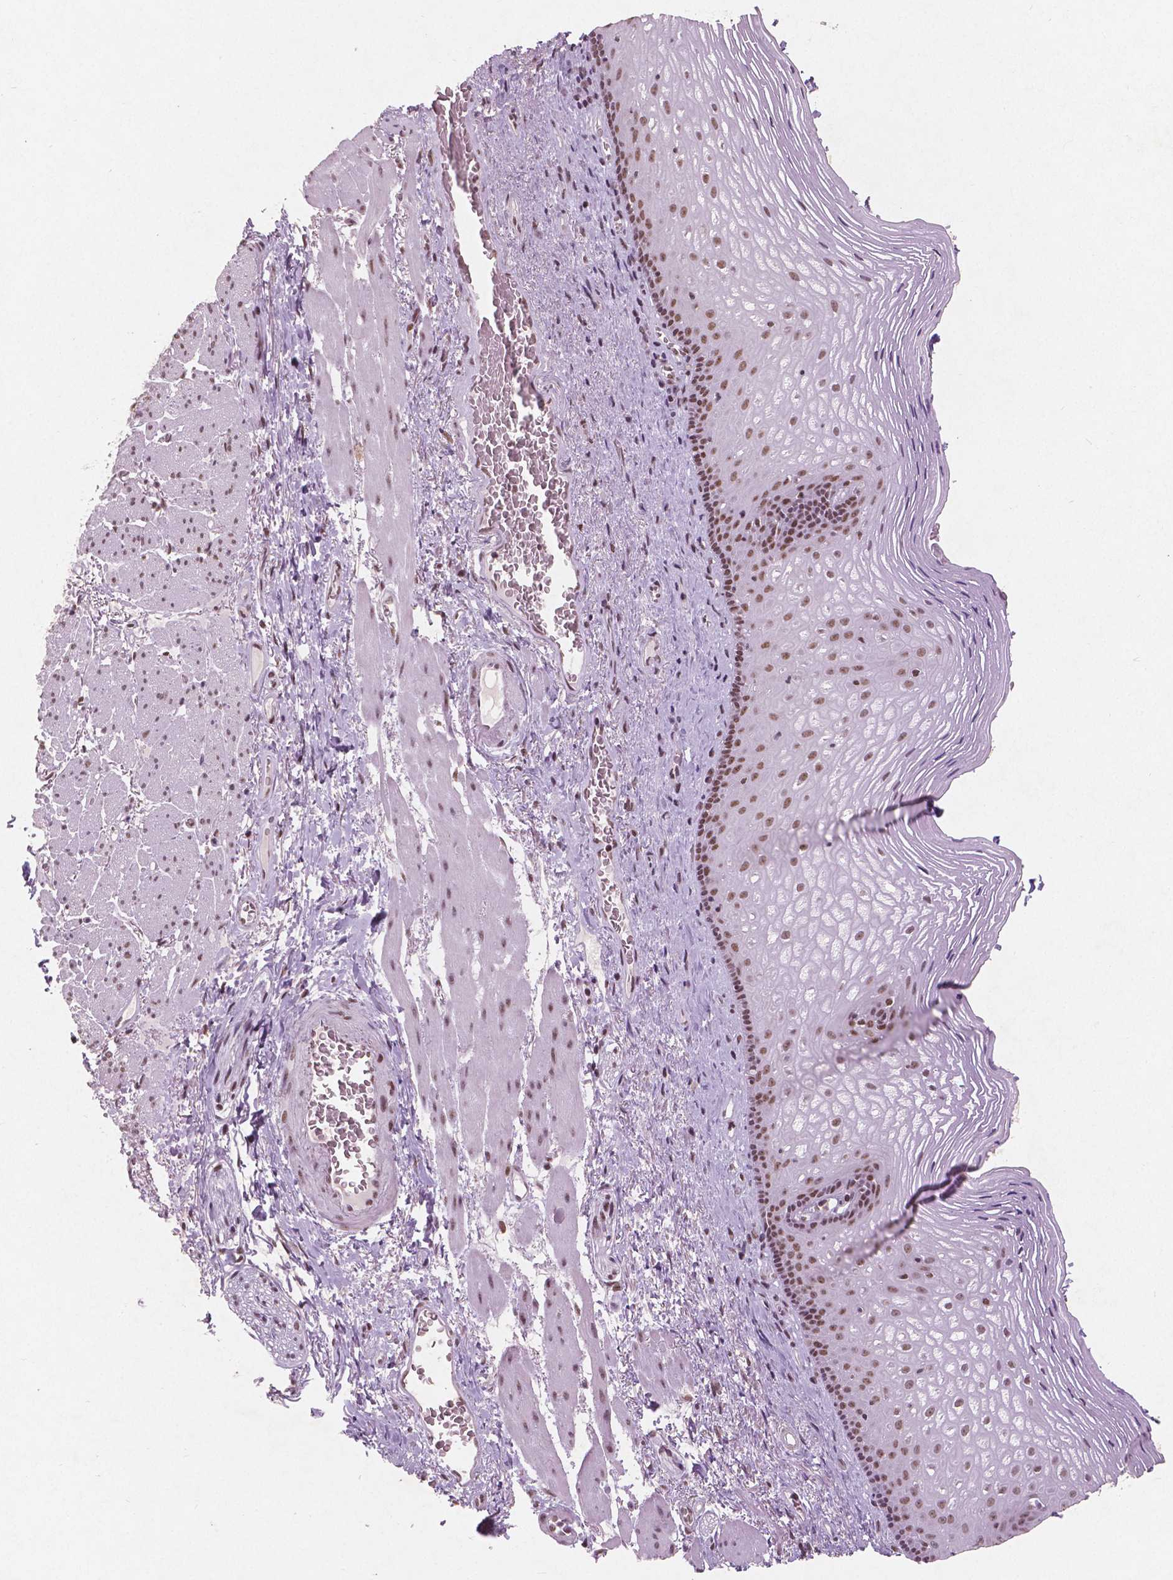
{"staining": {"intensity": "moderate", "quantity": ">75%", "location": "nuclear"}, "tissue": "esophagus", "cell_type": "Squamous epithelial cells", "image_type": "normal", "snomed": [{"axis": "morphology", "description": "Normal tissue, NOS"}, {"axis": "topography", "description": "Esophagus"}], "caption": "Immunohistochemistry (IHC) staining of normal esophagus, which demonstrates medium levels of moderate nuclear expression in approximately >75% of squamous epithelial cells indicating moderate nuclear protein staining. The staining was performed using DAB (brown) for protein detection and nuclei were counterstained in hematoxylin (blue).", "gene": "BRD4", "patient": {"sex": "male", "age": 76}}